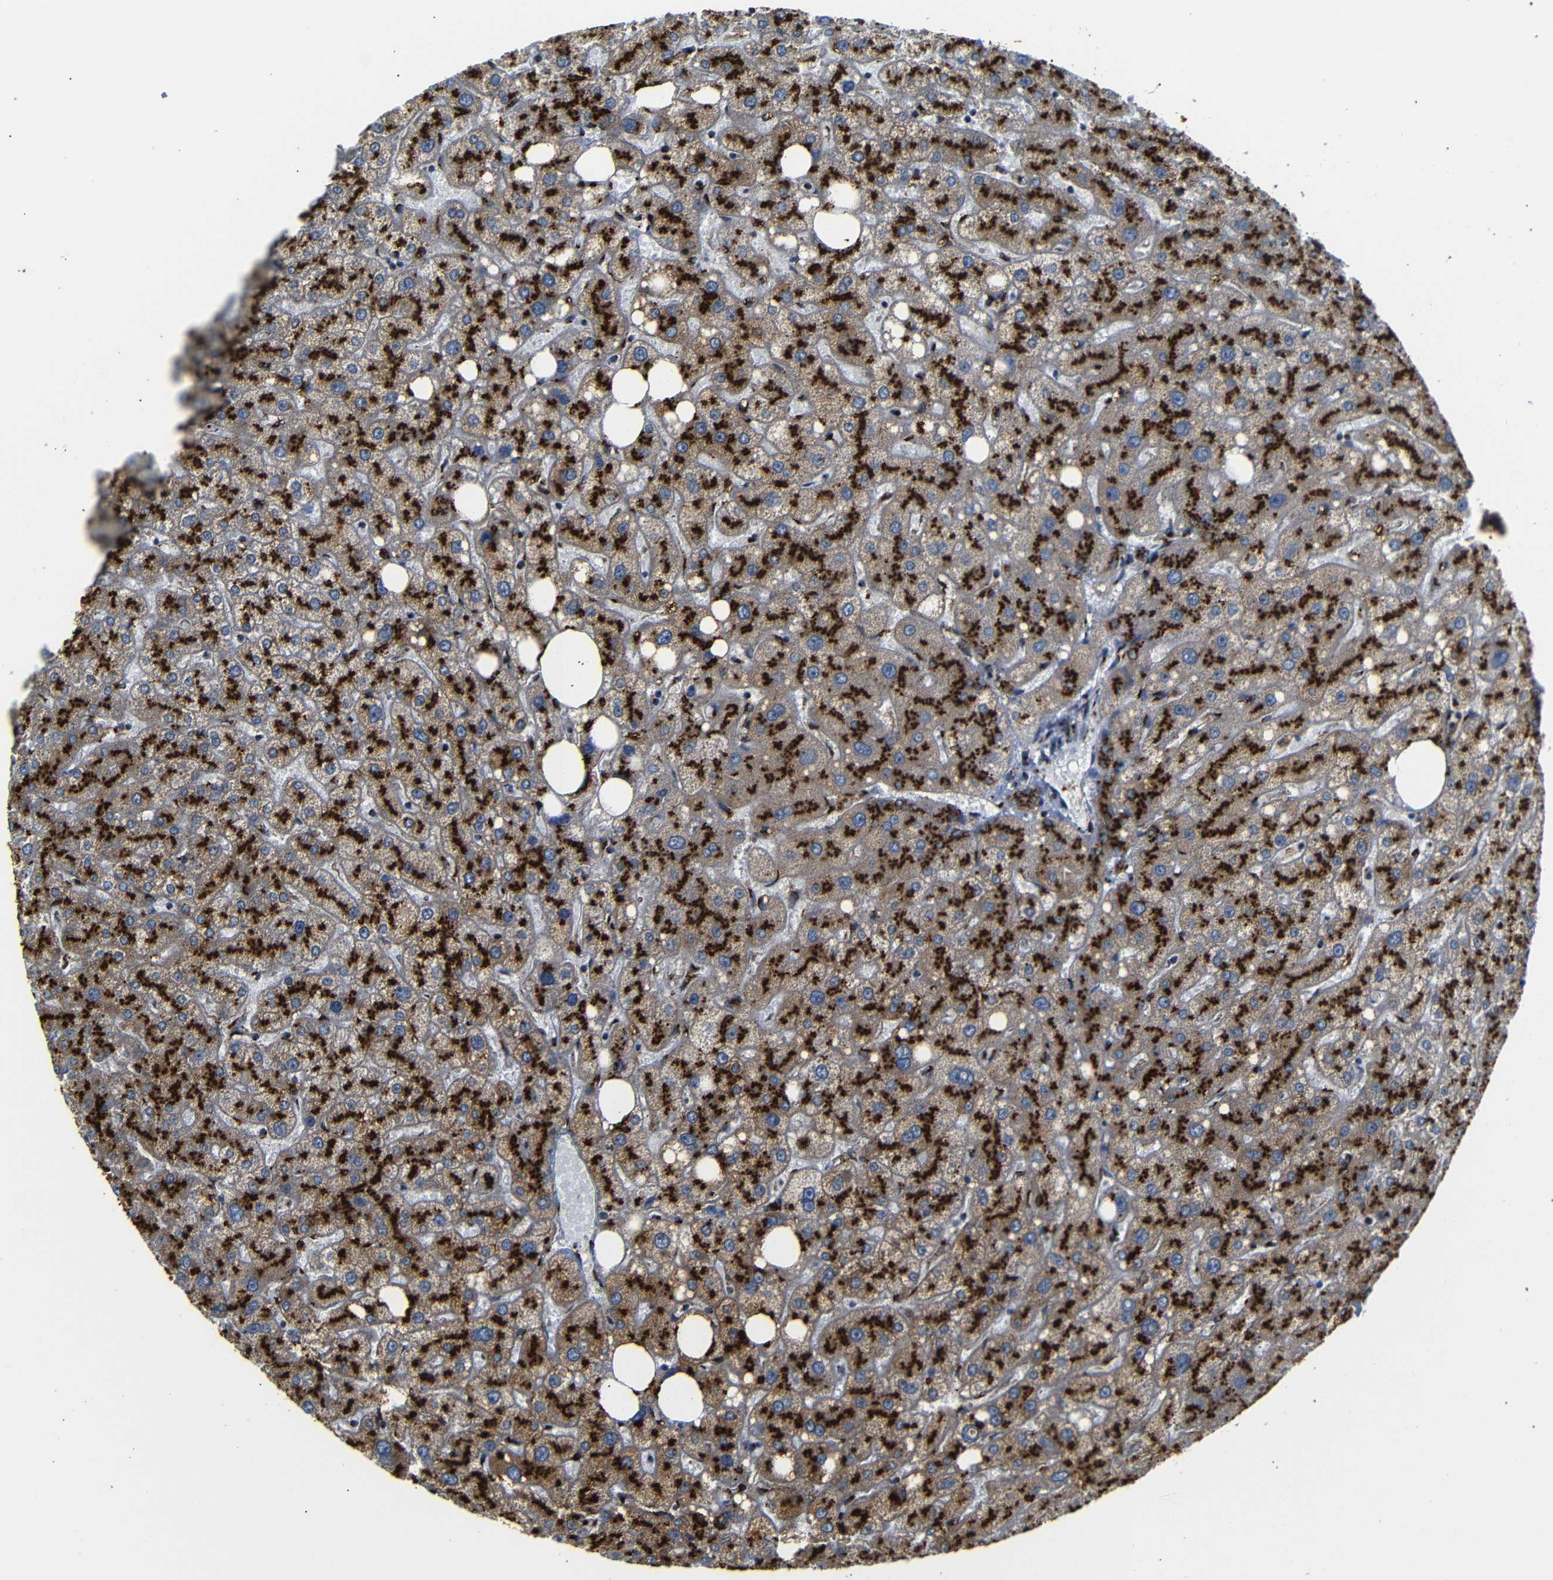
{"staining": {"intensity": "strong", "quantity": ">75%", "location": "cytoplasmic/membranous"}, "tissue": "liver", "cell_type": "Cholangiocytes", "image_type": "normal", "snomed": [{"axis": "morphology", "description": "Normal tissue, NOS"}, {"axis": "topography", "description": "Liver"}], "caption": "Cholangiocytes demonstrate high levels of strong cytoplasmic/membranous positivity in approximately >75% of cells in normal human liver. (brown staining indicates protein expression, while blue staining denotes nuclei).", "gene": "TGOLN2", "patient": {"sex": "male", "age": 73}}